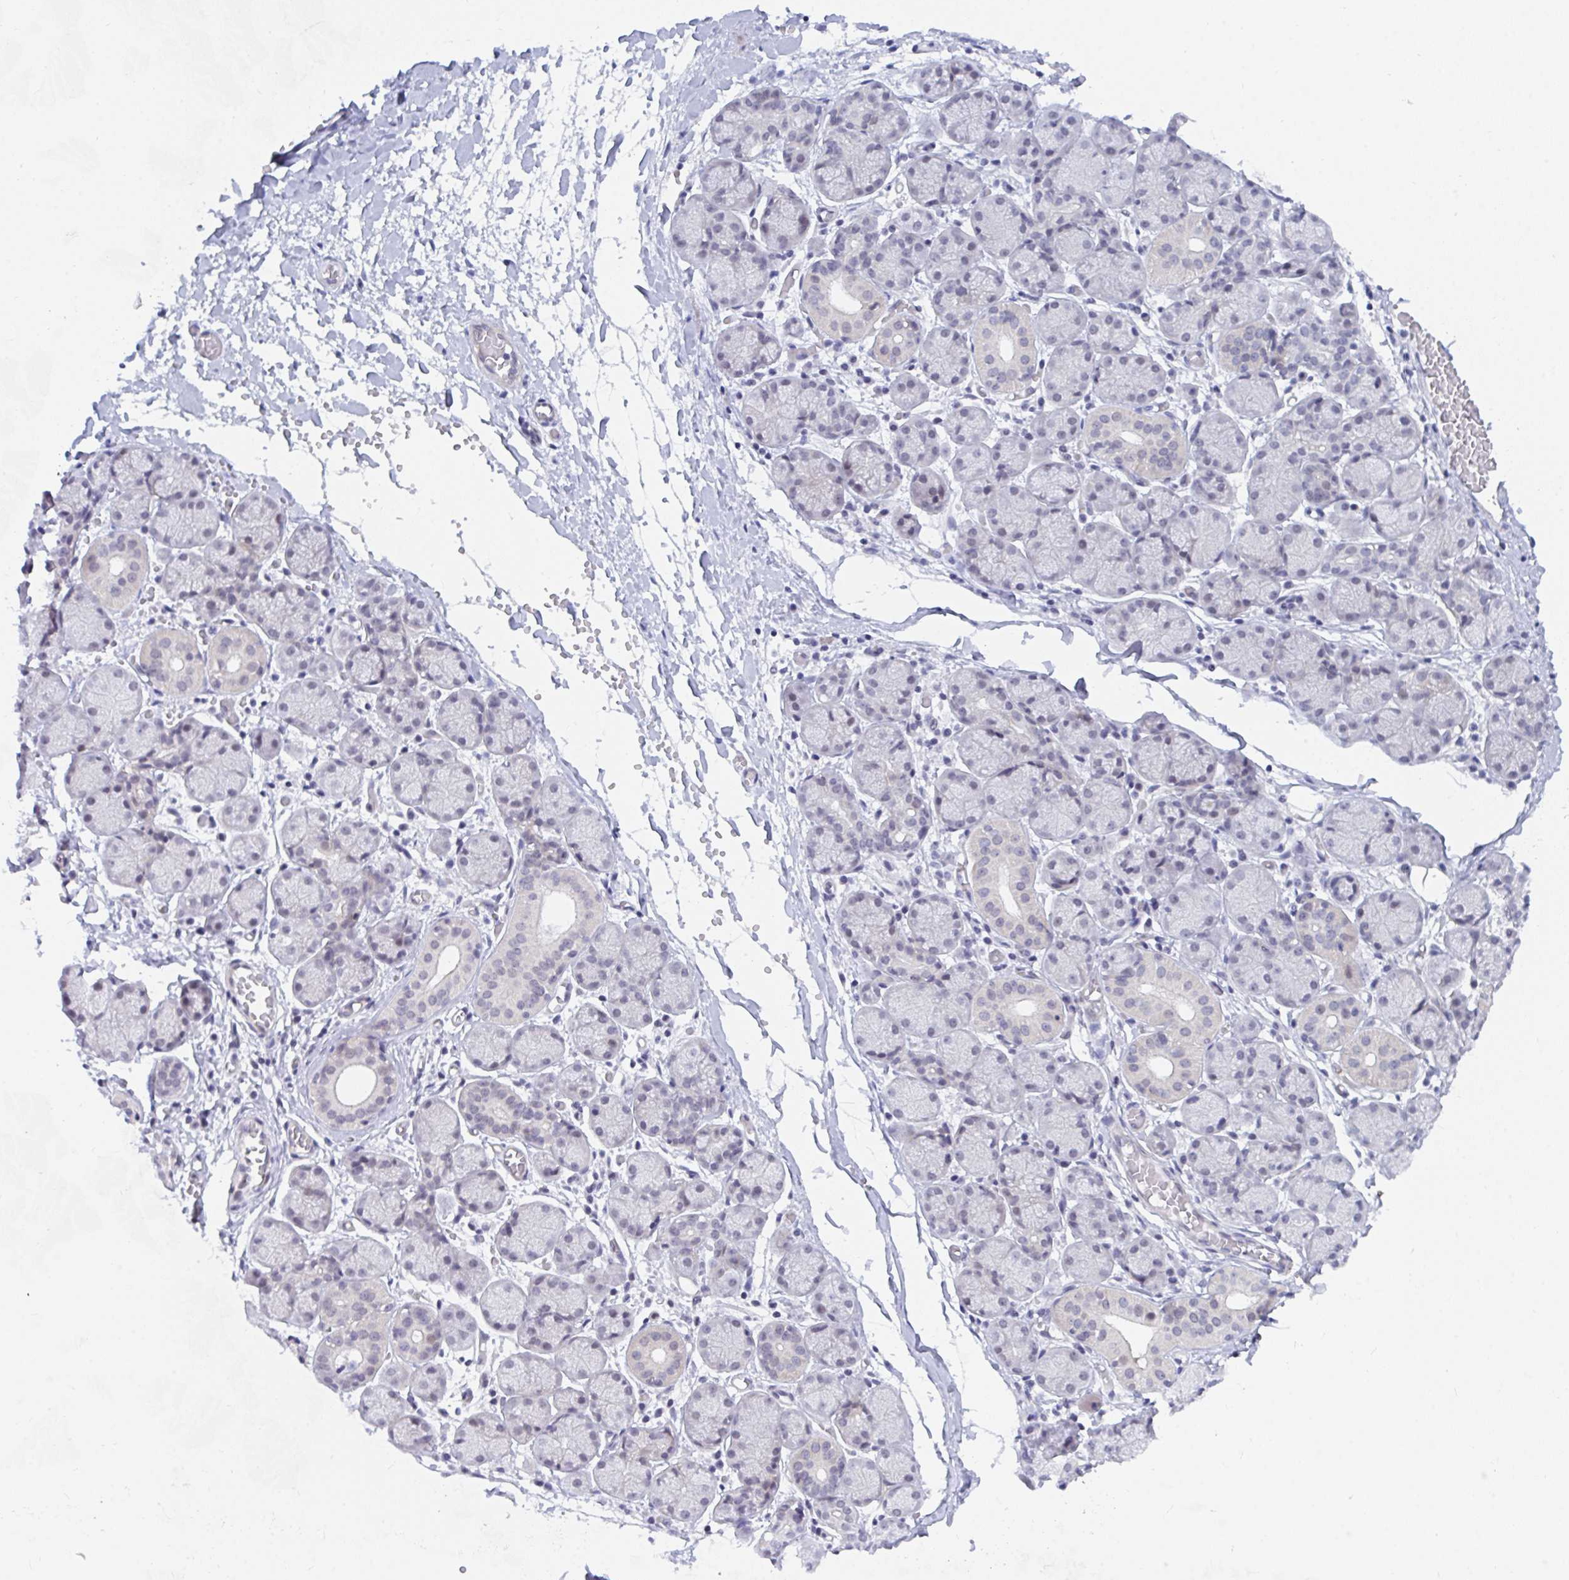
{"staining": {"intensity": "weak", "quantity": "25%-75%", "location": "nuclear"}, "tissue": "salivary gland", "cell_type": "Glandular cells", "image_type": "normal", "snomed": [{"axis": "morphology", "description": "Normal tissue, NOS"}, {"axis": "topography", "description": "Salivary gland"}], "caption": "High-magnification brightfield microscopy of normal salivary gland stained with DAB (3,3'-diaminobenzidine) (brown) and counterstained with hematoxylin (blue). glandular cells exhibit weak nuclear positivity is seen in about25%-75% of cells.", "gene": "DAOA", "patient": {"sex": "female", "age": 24}}